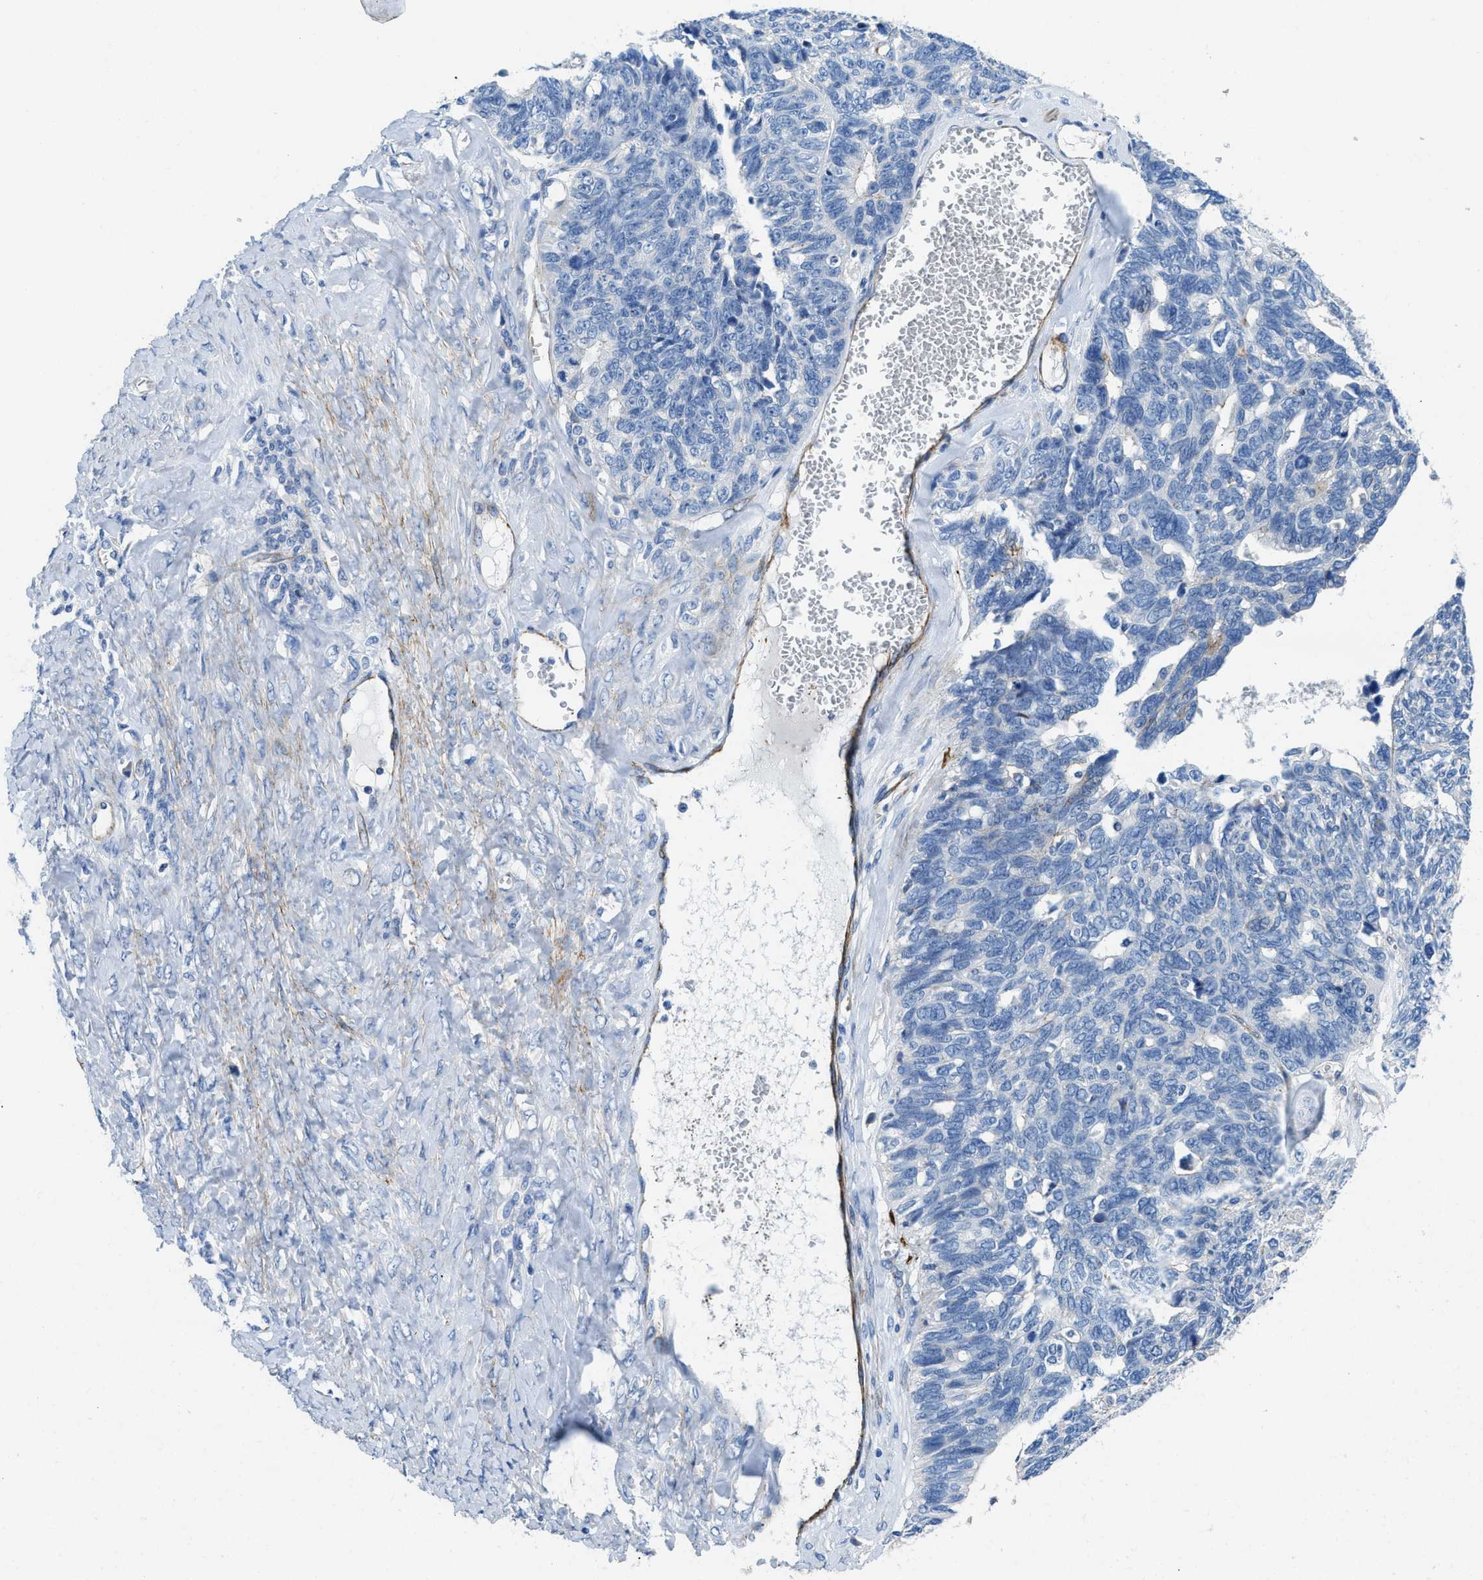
{"staining": {"intensity": "negative", "quantity": "none", "location": "none"}, "tissue": "ovarian cancer", "cell_type": "Tumor cells", "image_type": "cancer", "snomed": [{"axis": "morphology", "description": "Cystadenocarcinoma, serous, NOS"}, {"axis": "topography", "description": "Ovary"}], "caption": "Tumor cells show no significant staining in ovarian cancer.", "gene": "CUTA", "patient": {"sex": "female", "age": 79}}